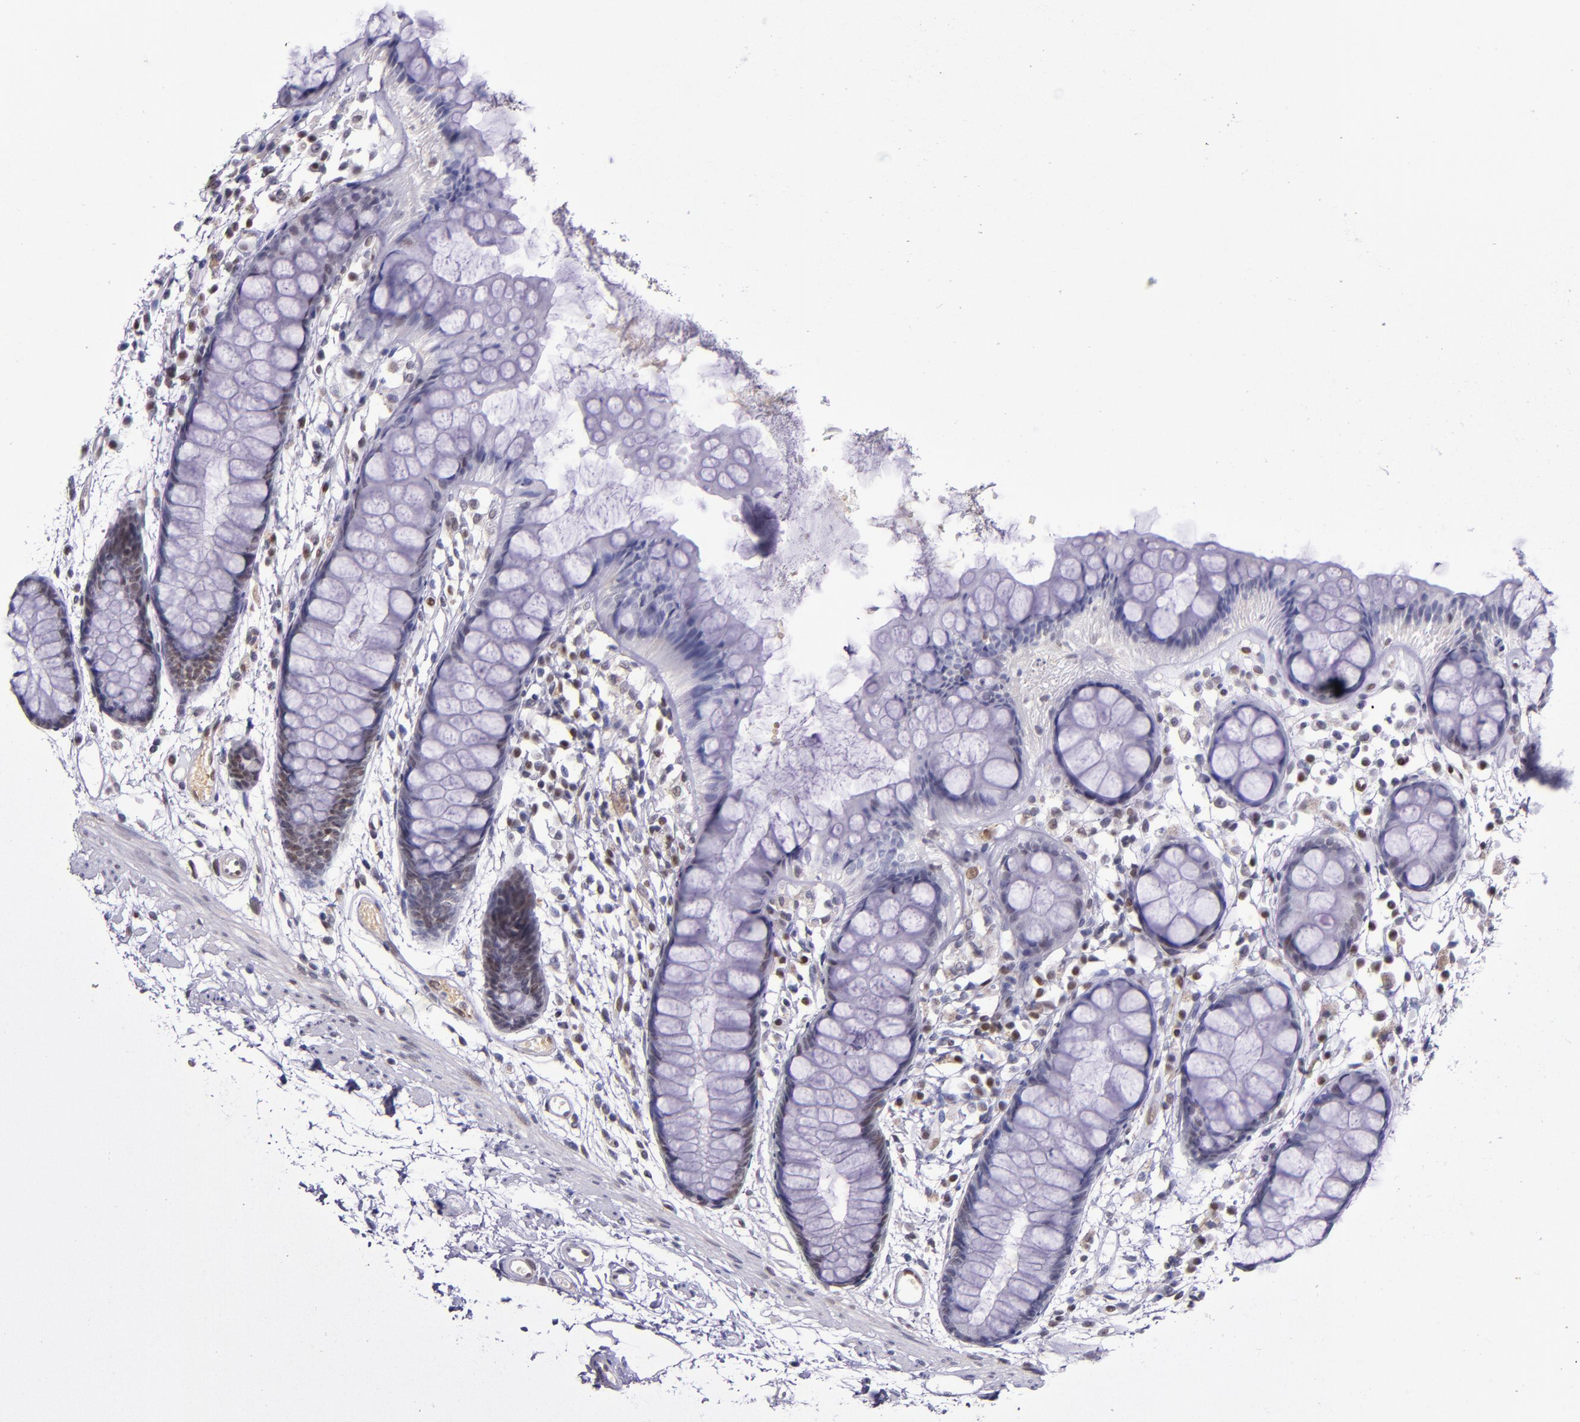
{"staining": {"intensity": "moderate", "quantity": "25%-75%", "location": "nuclear"}, "tissue": "rectum", "cell_type": "Glandular cells", "image_type": "normal", "snomed": [{"axis": "morphology", "description": "Normal tissue, NOS"}, {"axis": "topography", "description": "Rectum"}], "caption": "Immunohistochemical staining of normal rectum demonstrates medium levels of moderate nuclear expression in about 25%-75% of glandular cells.", "gene": "MGMT", "patient": {"sex": "female", "age": 66}}